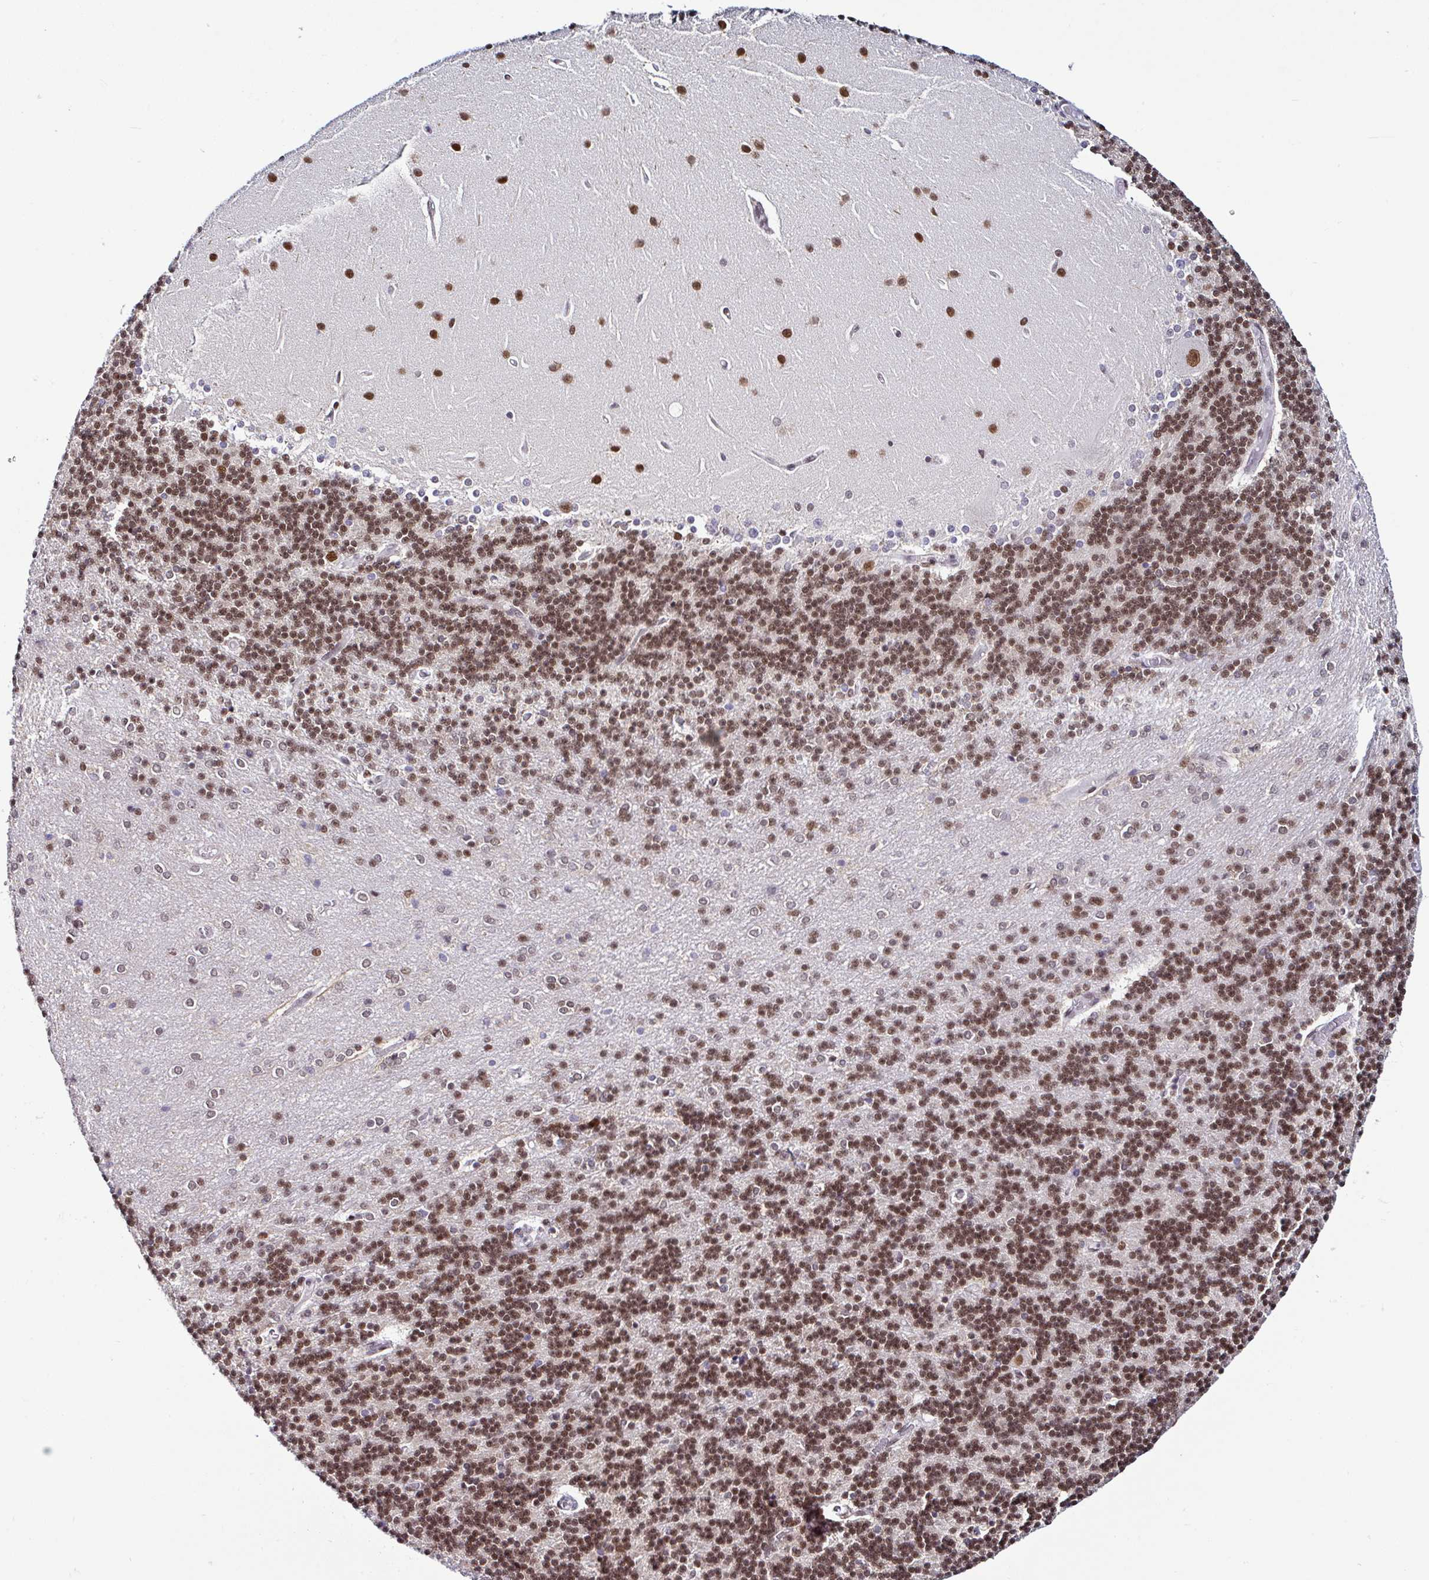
{"staining": {"intensity": "moderate", "quantity": ">75%", "location": "nuclear"}, "tissue": "cerebellum", "cell_type": "Cells in granular layer", "image_type": "normal", "snomed": [{"axis": "morphology", "description": "Normal tissue, NOS"}, {"axis": "topography", "description": "Cerebellum"}], "caption": "A brown stain shows moderate nuclear staining of a protein in cells in granular layer of normal cerebellum.", "gene": "DR1", "patient": {"sex": "female", "age": 54}}